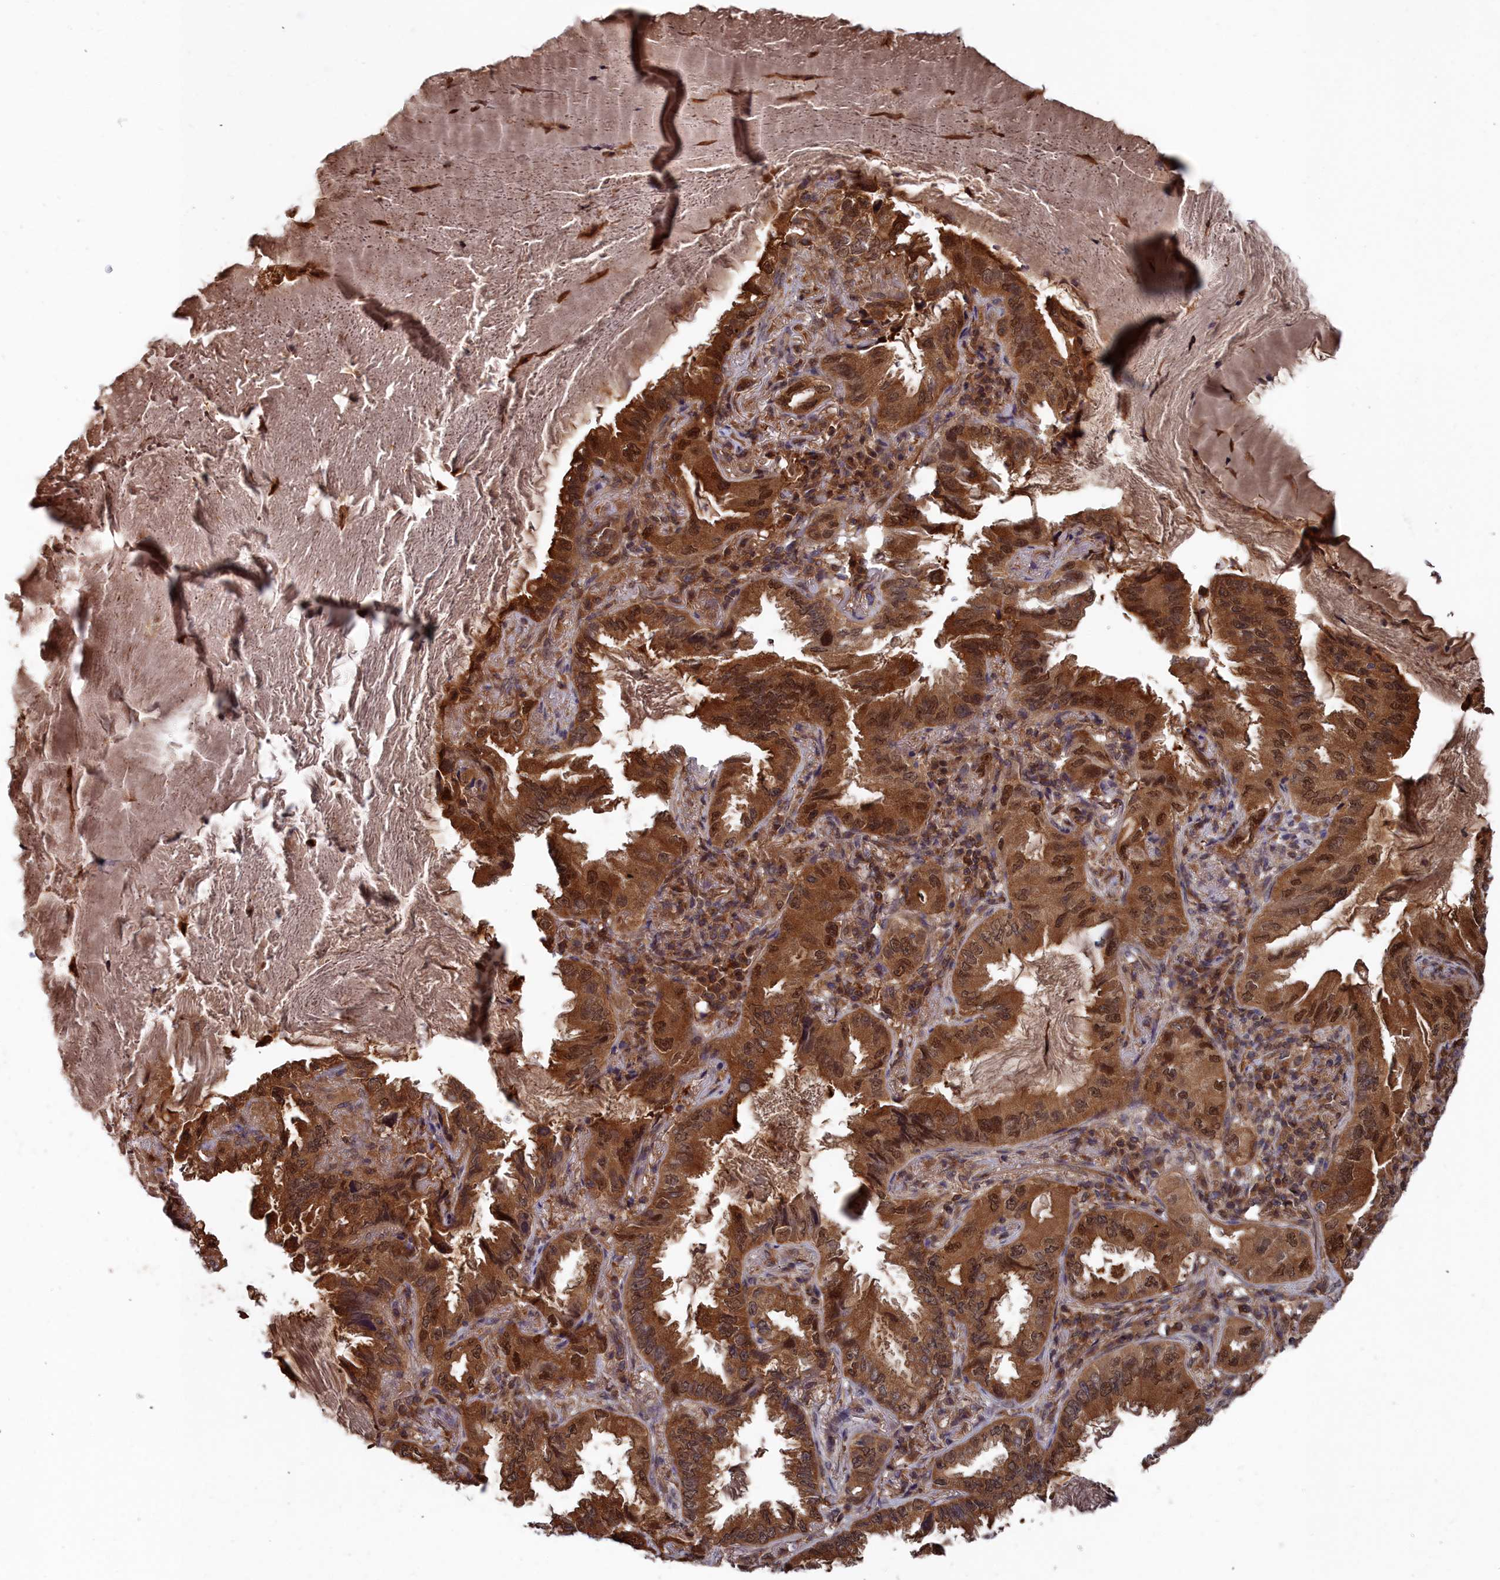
{"staining": {"intensity": "strong", "quantity": ">75%", "location": "cytoplasmic/membranous,nuclear"}, "tissue": "lung cancer", "cell_type": "Tumor cells", "image_type": "cancer", "snomed": [{"axis": "morphology", "description": "Adenocarcinoma, NOS"}, {"axis": "topography", "description": "Lung"}], "caption": "A micrograph of human lung cancer stained for a protein reveals strong cytoplasmic/membranous and nuclear brown staining in tumor cells. (Brightfield microscopy of DAB IHC at high magnification).", "gene": "GFRA2", "patient": {"sex": "female", "age": 69}}